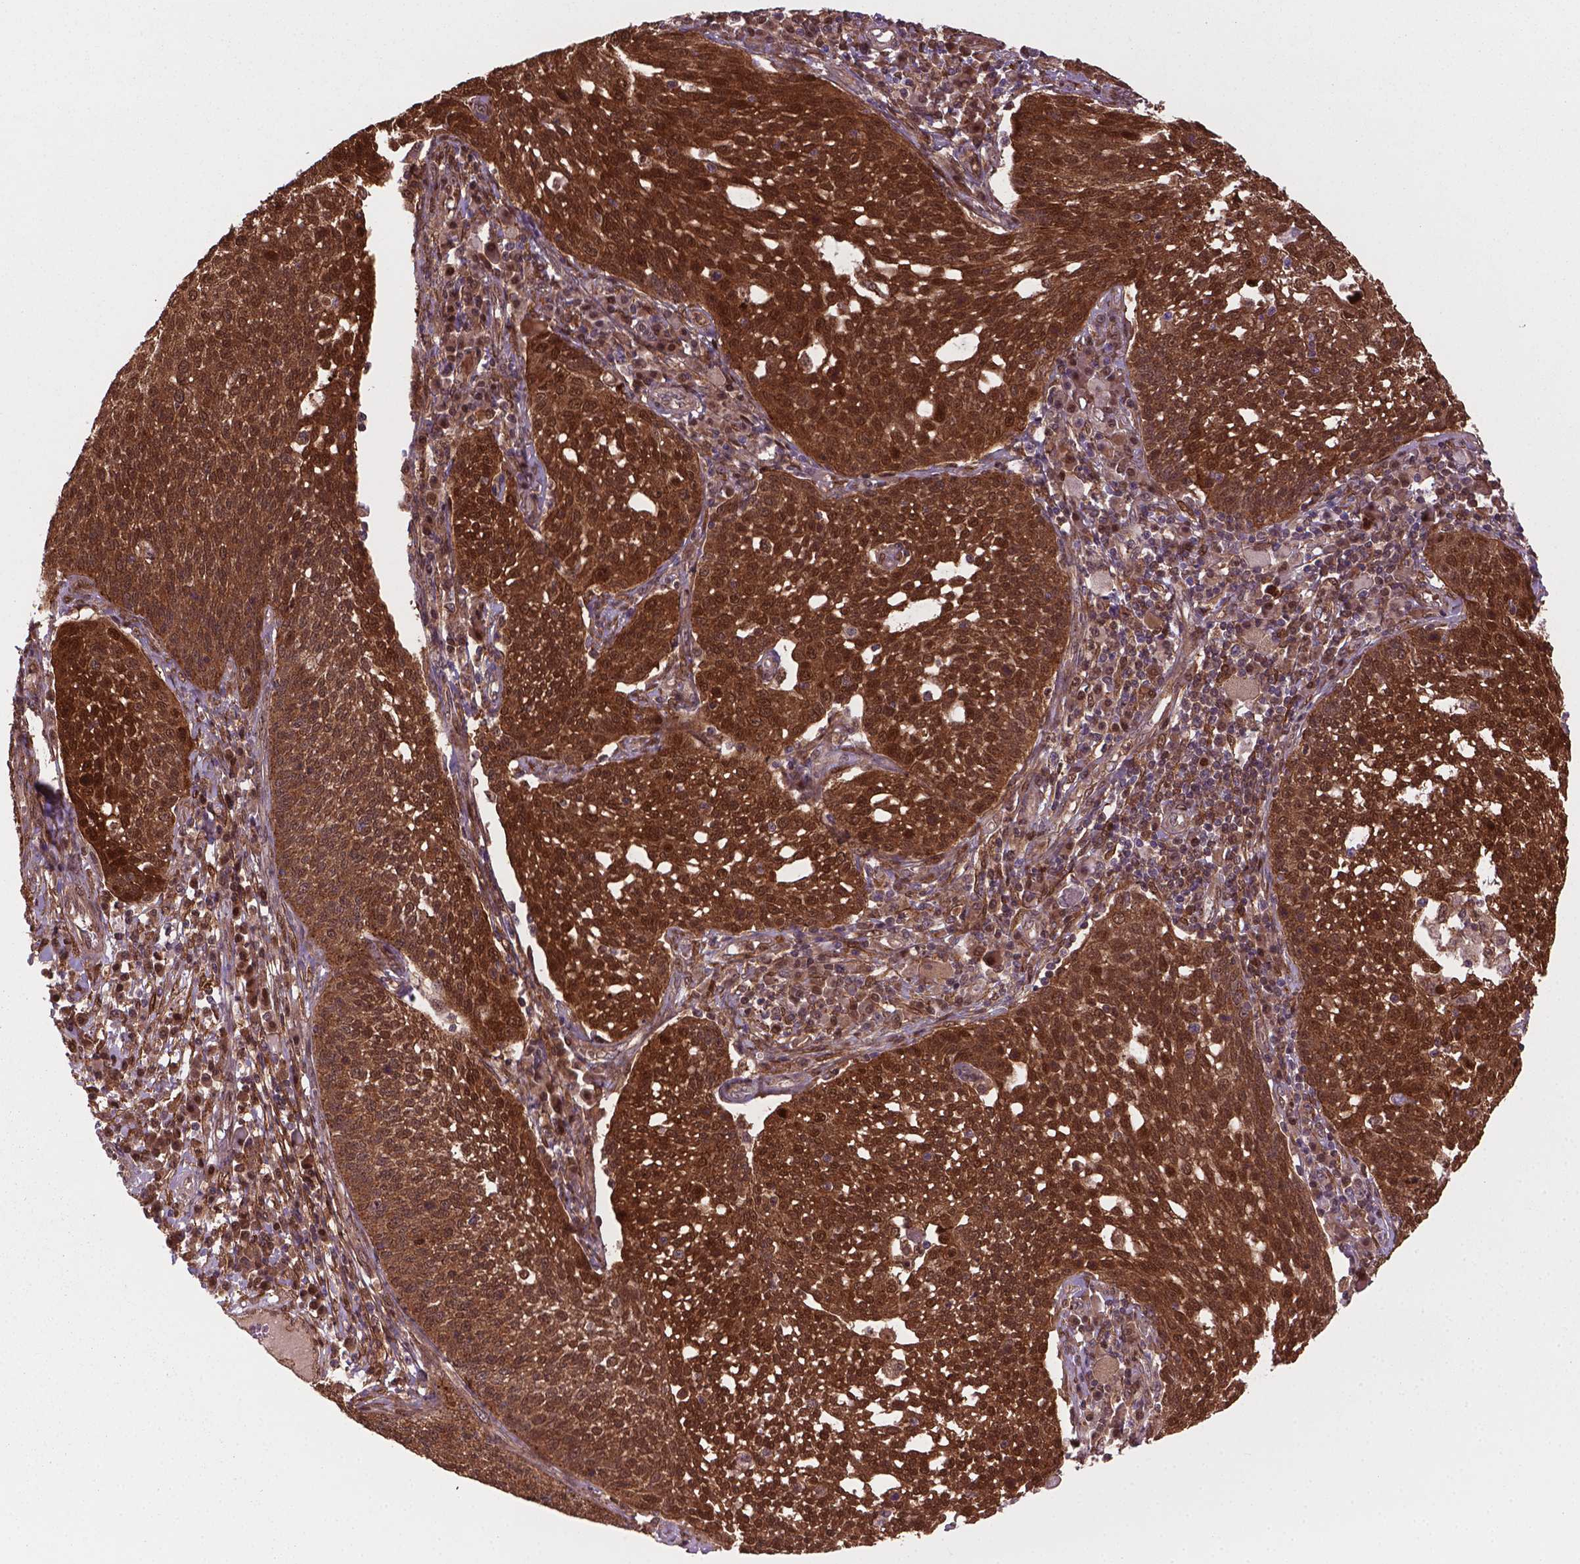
{"staining": {"intensity": "strong", "quantity": ">75%", "location": "cytoplasmic/membranous,nuclear"}, "tissue": "cervical cancer", "cell_type": "Tumor cells", "image_type": "cancer", "snomed": [{"axis": "morphology", "description": "Squamous cell carcinoma, NOS"}, {"axis": "topography", "description": "Cervix"}], "caption": "Cervical squamous cell carcinoma stained for a protein shows strong cytoplasmic/membranous and nuclear positivity in tumor cells.", "gene": "PLIN3", "patient": {"sex": "female", "age": 34}}